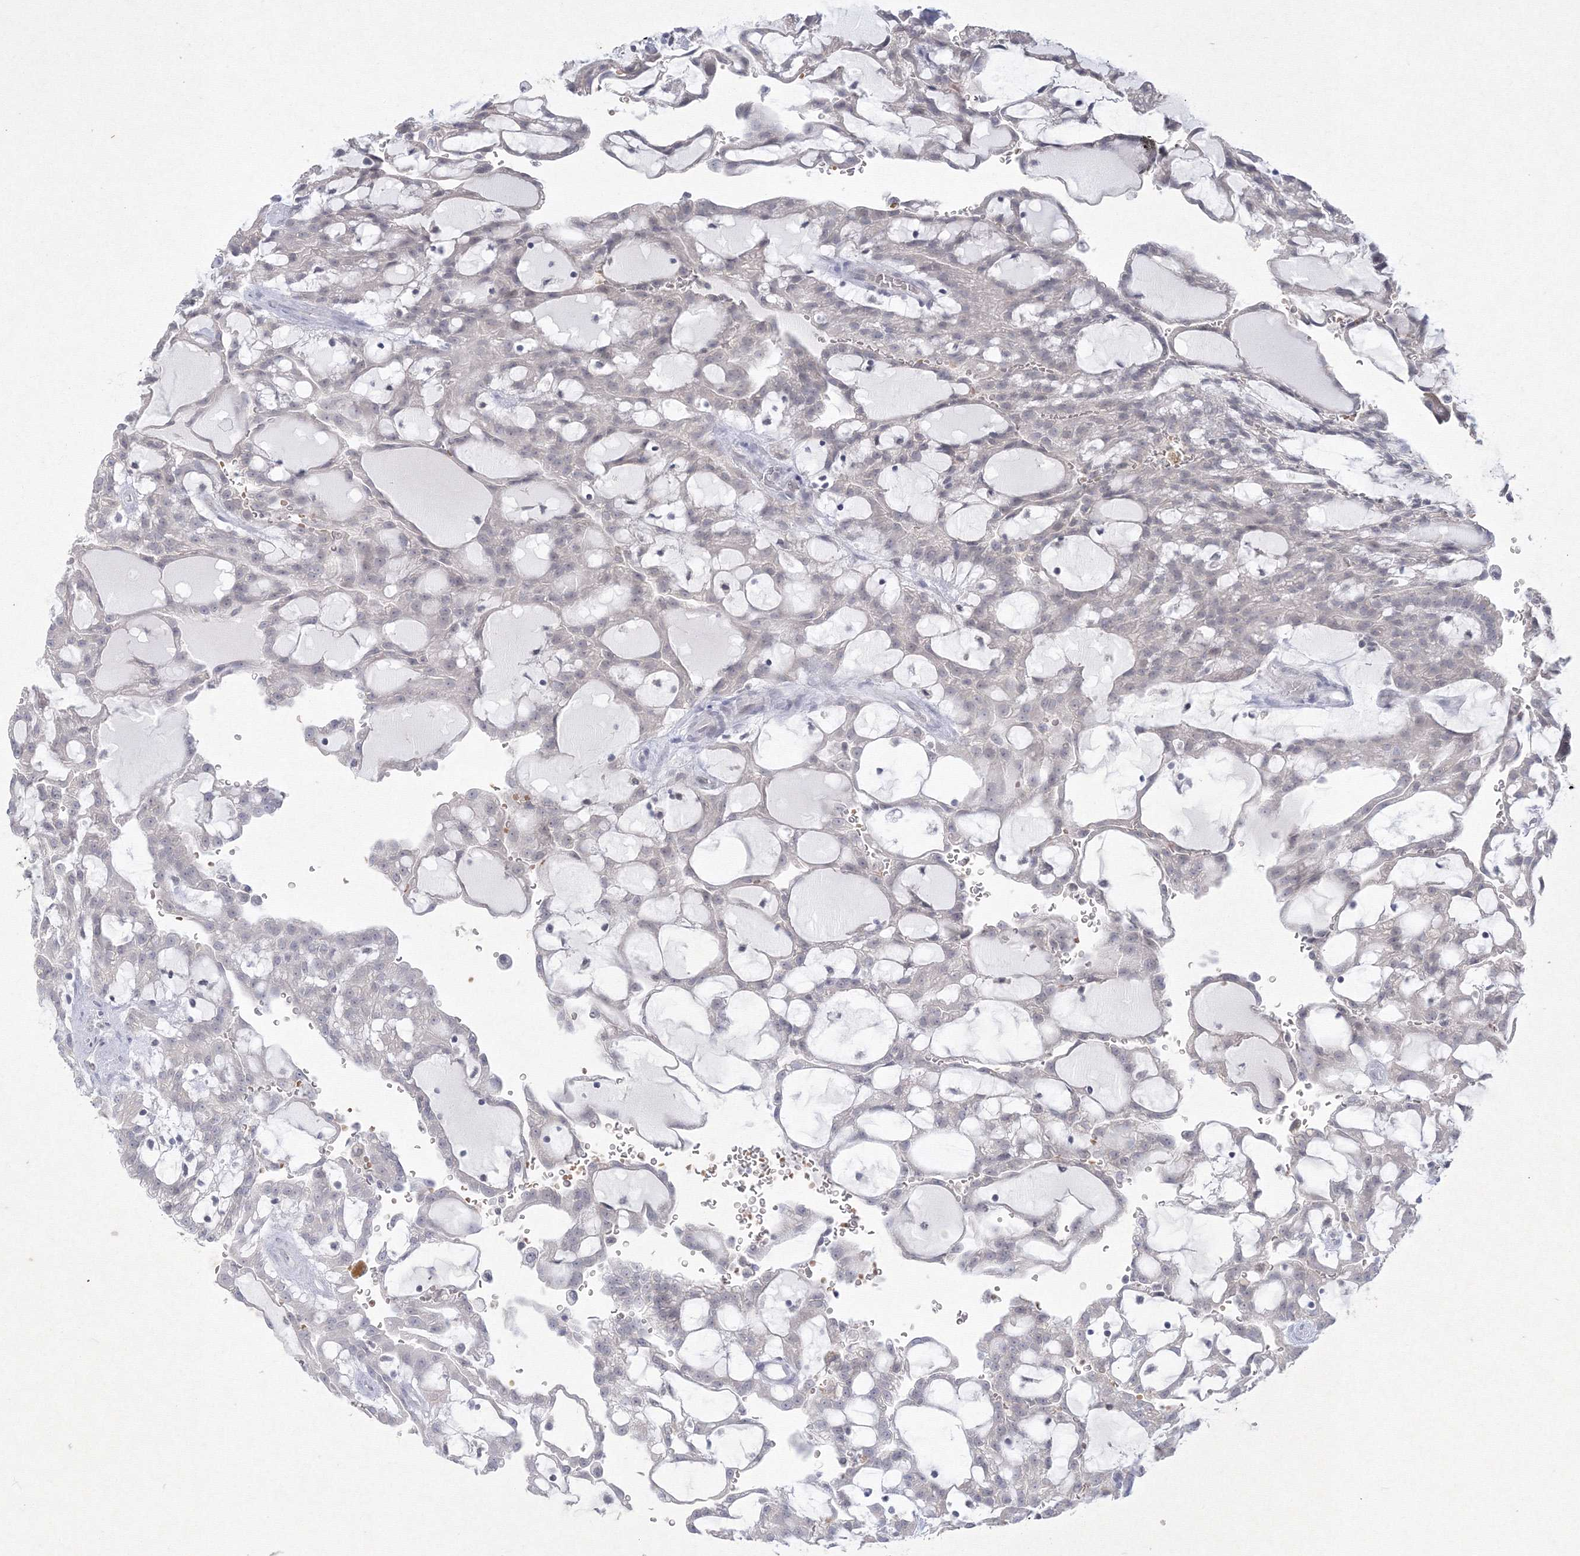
{"staining": {"intensity": "negative", "quantity": "none", "location": "none"}, "tissue": "renal cancer", "cell_type": "Tumor cells", "image_type": "cancer", "snomed": [{"axis": "morphology", "description": "Adenocarcinoma, NOS"}, {"axis": "topography", "description": "Kidney"}], "caption": "Renal cancer was stained to show a protein in brown. There is no significant positivity in tumor cells. The staining is performed using DAB (3,3'-diaminobenzidine) brown chromogen with nuclei counter-stained in using hematoxylin.", "gene": "NXPE3", "patient": {"sex": "male", "age": 63}}